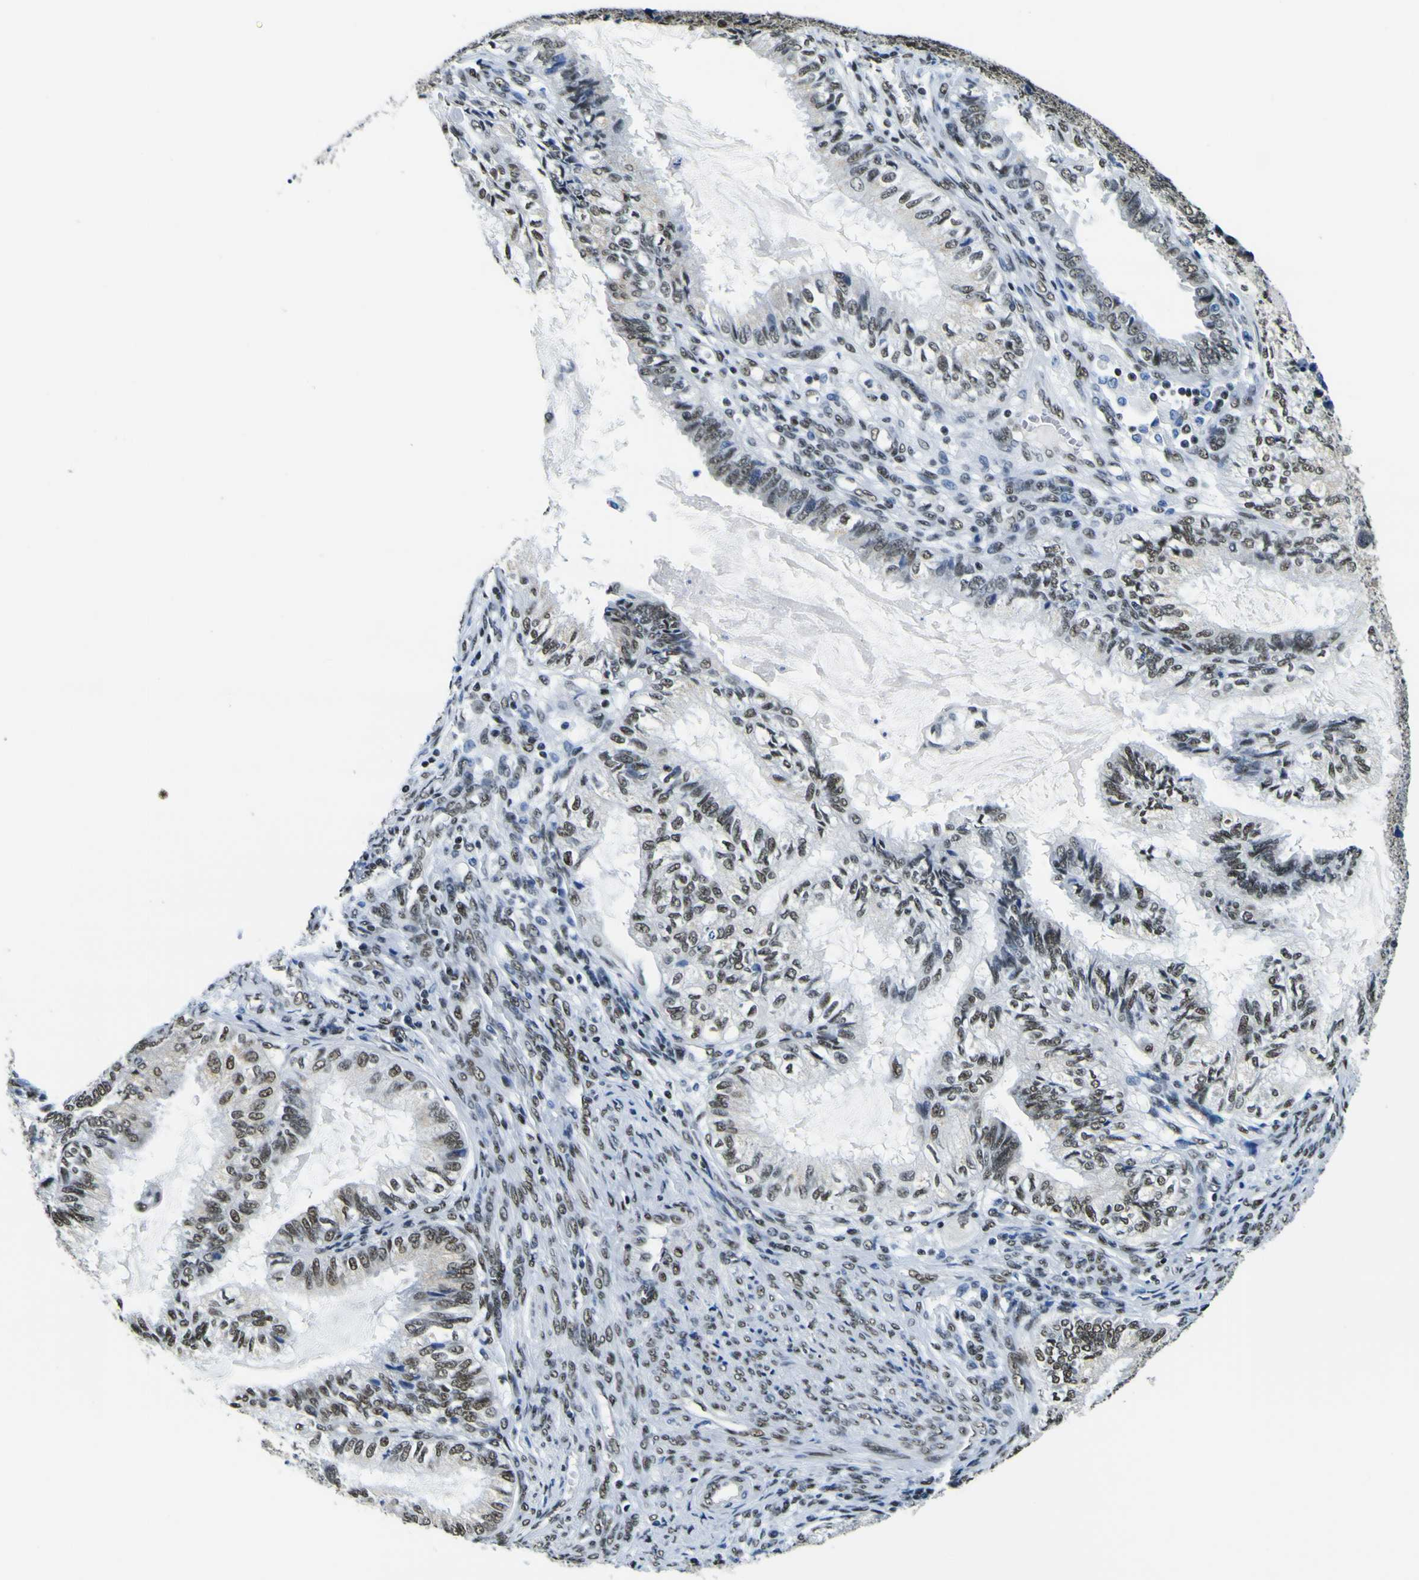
{"staining": {"intensity": "moderate", "quantity": ">75%", "location": "nuclear"}, "tissue": "cervical cancer", "cell_type": "Tumor cells", "image_type": "cancer", "snomed": [{"axis": "morphology", "description": "Normal tissue, NOS"}, {"axis": "morphology", "description": "Adenocarcinoma, NOS"}, {"axis": "topography", "description": "Cervix"}, {"axis": "topography", "description": "Endometrium"}], "caption": "Protein expression analysis of human cervical cancer (adenocarcinoma) reveals moderate nuclear staining in about >75% of tumor cells. Immunohistochemistry (ihc) stains the protein of interest in brown and the nuclei are stained blue.", "gene": "SP1", "patient": {"sex": "female", "age": 86}}